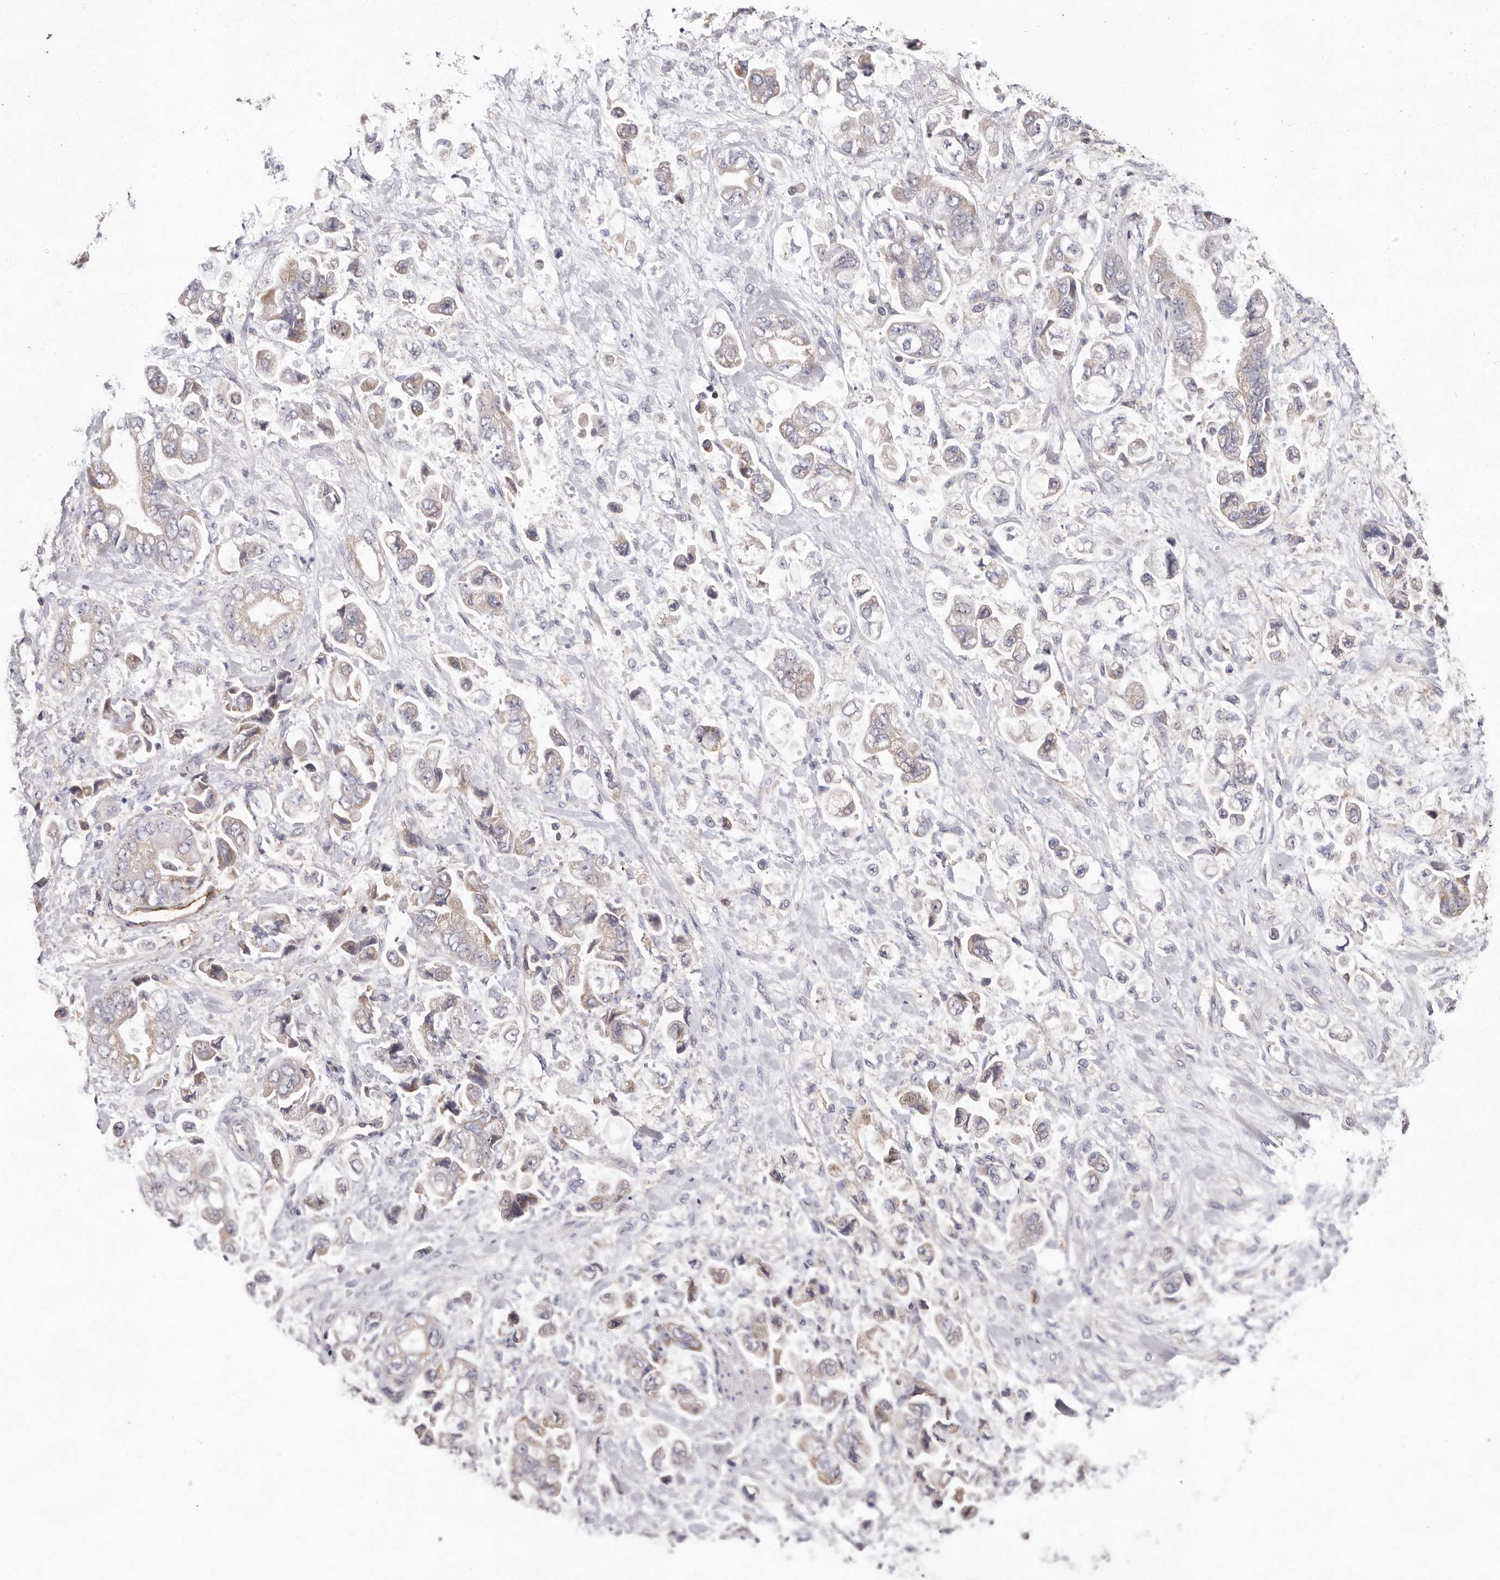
{"staining": {"intensity": "weak", "quantity": "<25%", "location": "cytoplasmic/membranous"}, "tissue": "stomach cancer", "cell_type": "Tumor cells", "image_type": "cancer", "snomed": [{"axis": "morphology", "description": "Normal tissue, NOS"}, {"axis": "morphology", "description": "Adenocarcinoma, NOS"}, {"axis": "topography", "description": "Stomach"}], "caption": "IHC micrograph of neoplastic tissue: stomach cancer (adenocarcinoma) stained with DAB displays no significant protein expression in tumor cells. (DAB (3,3'-diaminobenzidine) immunohistochemistry (IHC) visualized using brightfield microscopy, high magnification).", "gene": "MMACHC", "patient": {"sex": "male", "age": 62}}